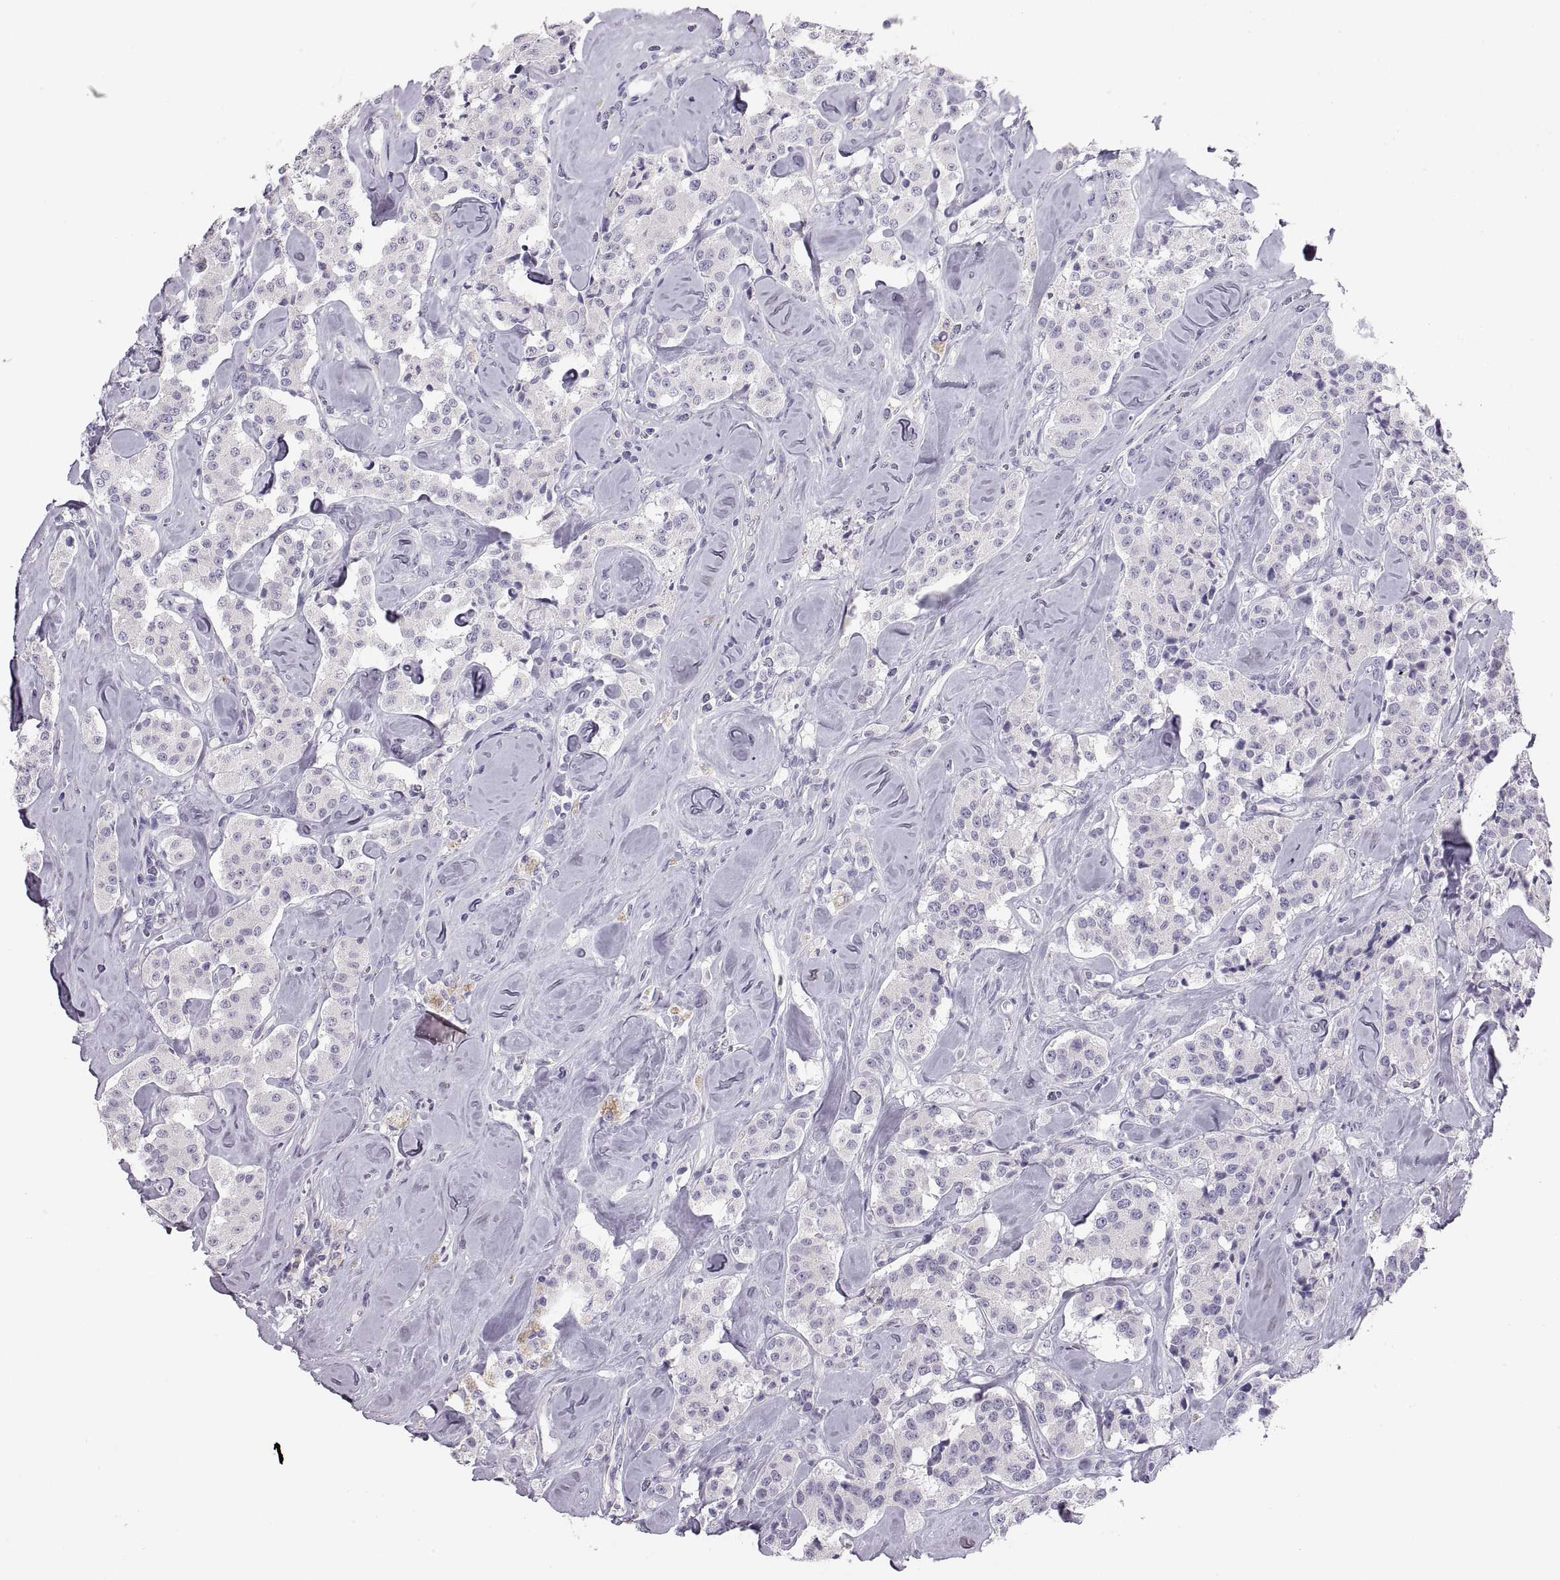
{"staining": {"intensity": "negative", "quantity": "none", "location": "none"}, "tissue": "carcinoid", "cell_type": "Tumor cells", "image_type": "cancer", "snomed": [{"axis": "morphology", "description": "Carcinoid, malignant, NOS"}, {"axis": "topography", "description": "Pancreas"}], "caption": "Immunohistochemical staining of carcinoid (malignant) shows no significant positivity in tumor cells.", "gene": "COL9A3", "patient": {"sex": "male", "age": 41}}